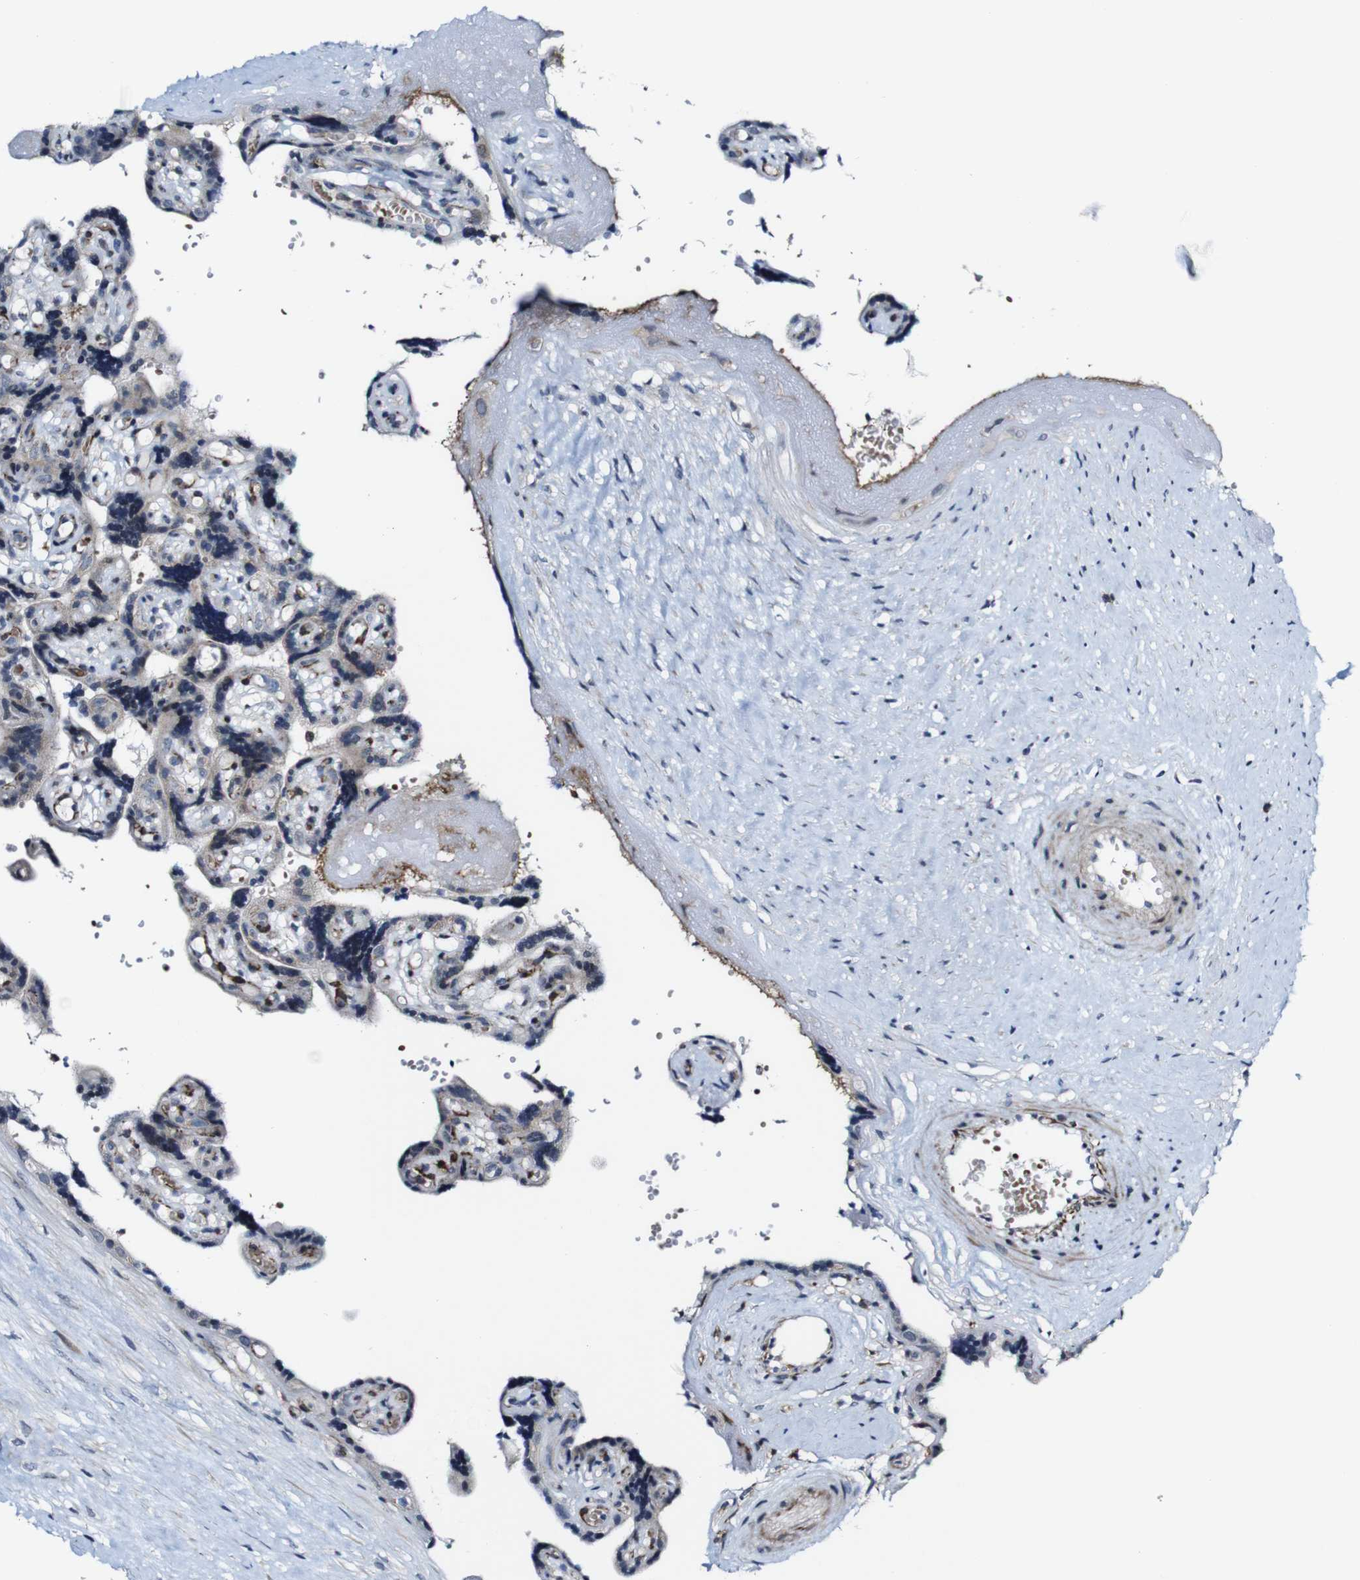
{"staining": {"intensity": "weak", "quantity": ">75%", "location": "cytoplasmic/membranous"}, "tissue": "placenta", "cell_type": "Decidual cells", "image_type": "normal", "snomed": [{"axis": "morphology", "description": "Normal tissue, NOS"}, {"axis": "topography", "description": "Placenta"}], "caption": "A brown stain highlights weak cytoplasmic/membranous positivity of a protein in decidual cells of unremarkable placenta. The staining is performed using DAB brown chromogen to label protein expression. The nuclei are counter-stained blue using hematoxylin.", "gene": "JAK2", "patient": {"sex": "female", "age": 30}}